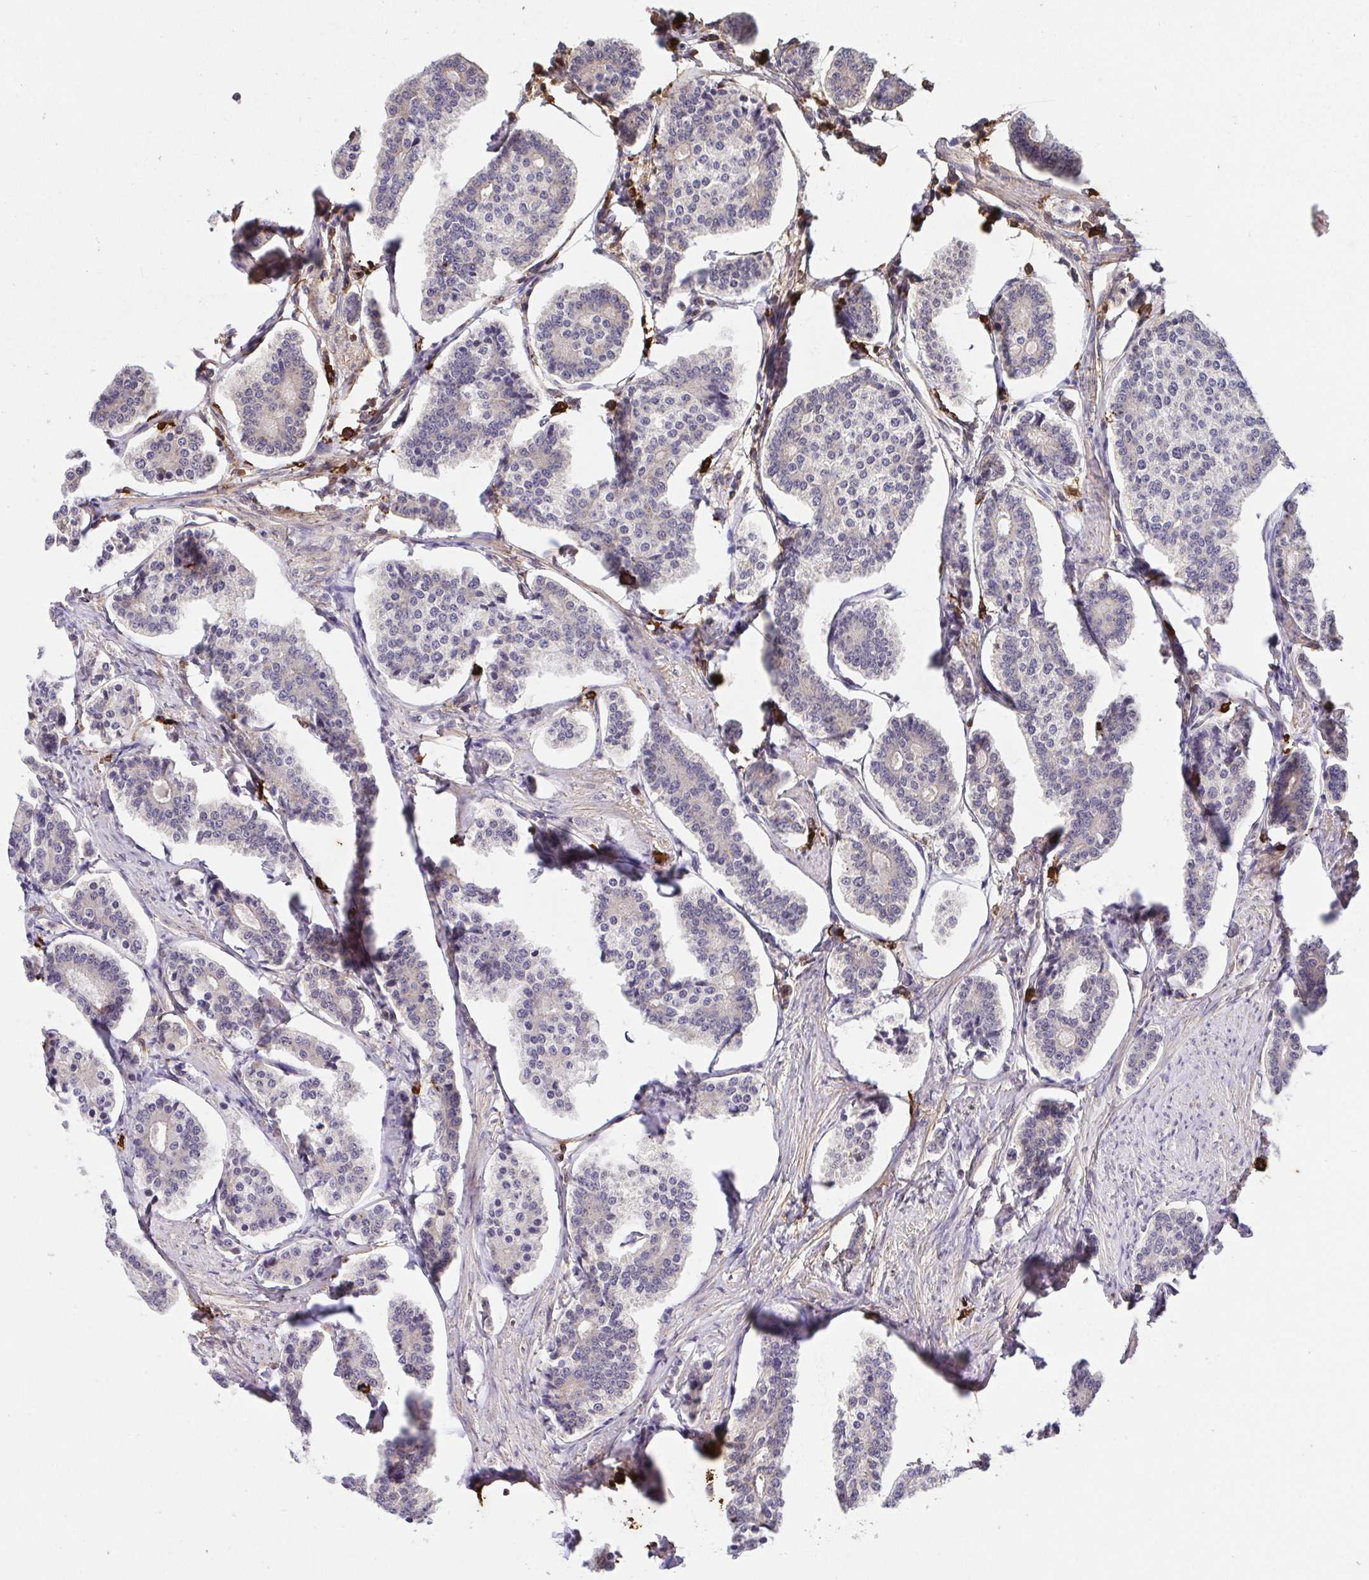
{"staining": {"intensity": "negative", "quantity": "none", "location": "none"}, "tissue": "carcinoid", "cell_type": "Tumor cells", "image_type": "cancer", "snomed": [{"axis": "morphology", "description": "Carcinoid, malignant, NOS"}, {"axis": "topography", "description": "Small intestine"}], "caption": "Tumor cells are negative for brown protein staining in carcinoid.", "gene": "PREPL", "patient": {"sex": "female", "age": 65}}